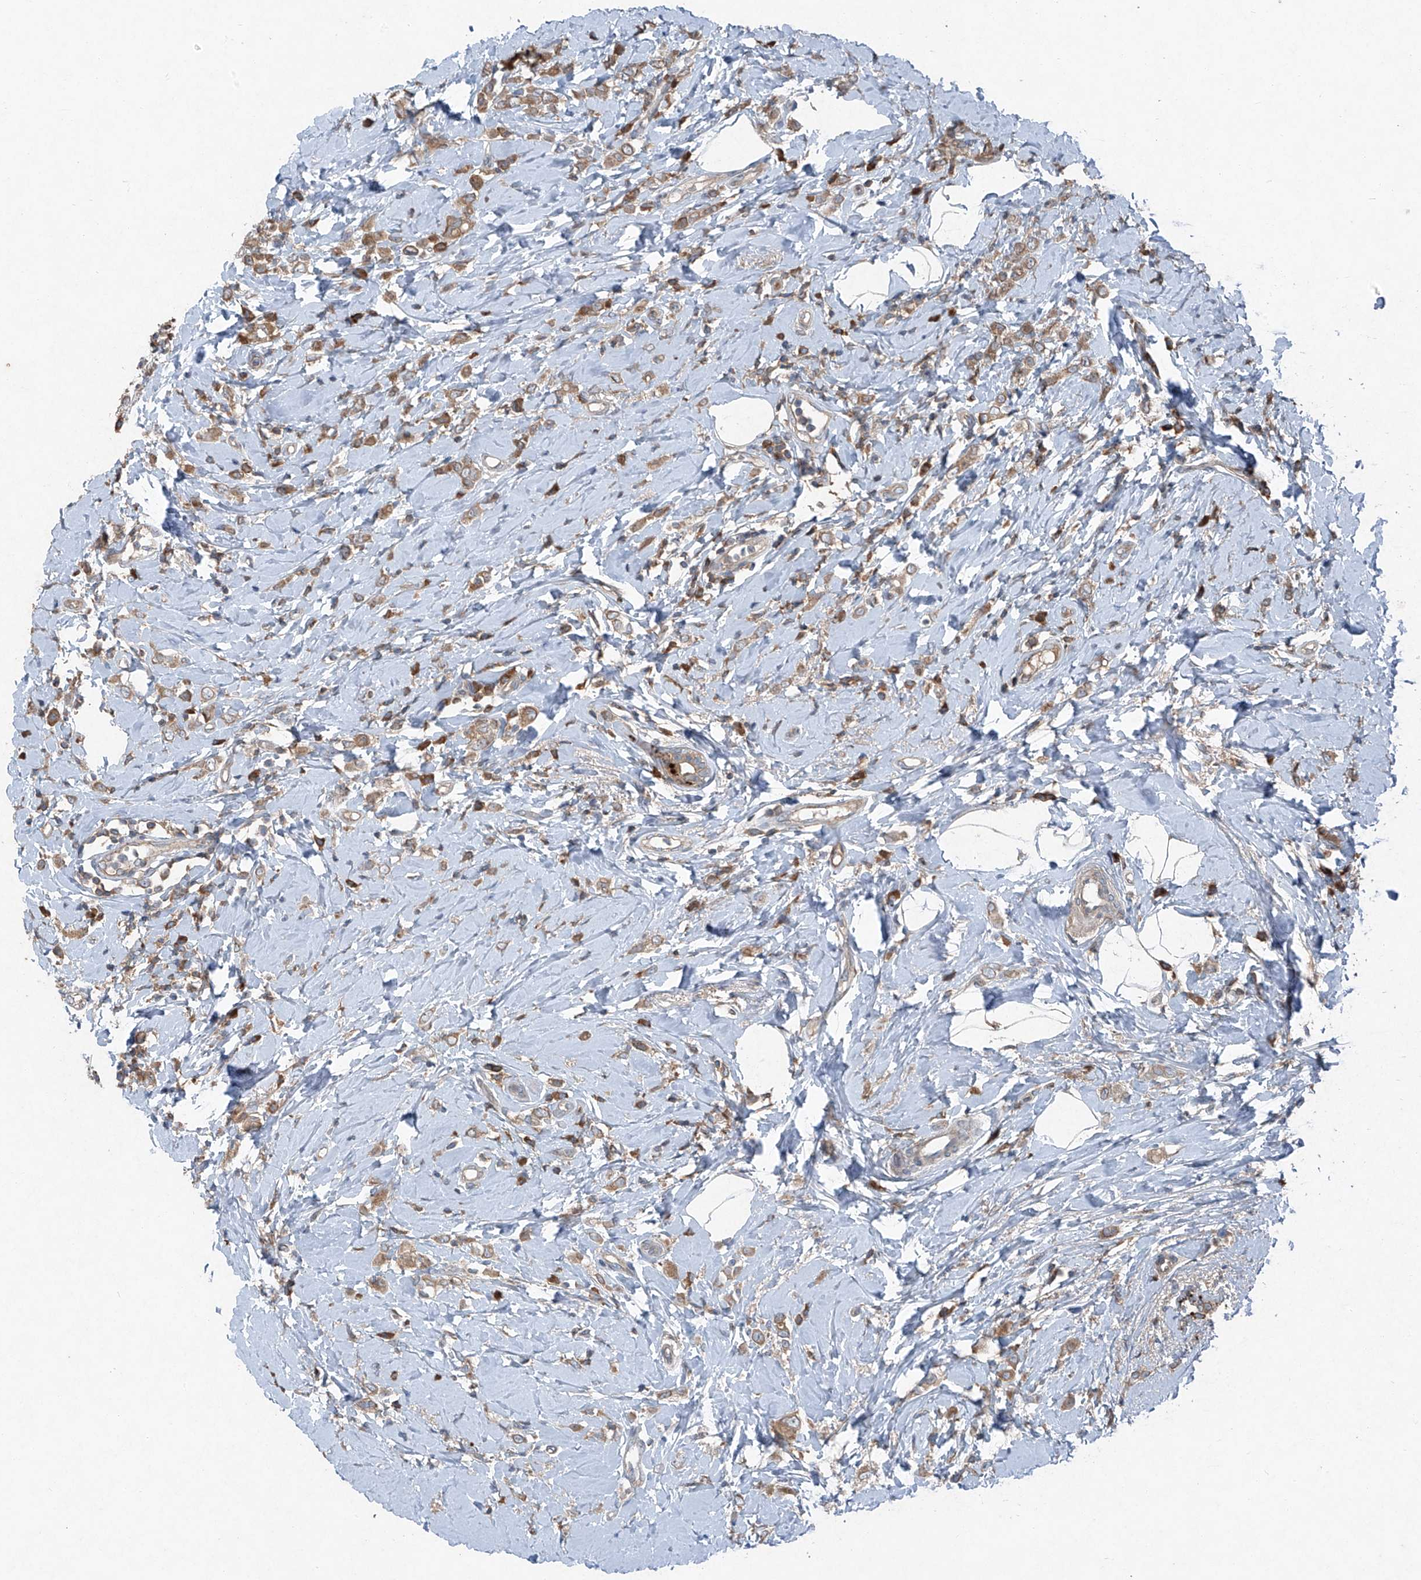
{"staining": {"intensity": "moderate", "quantity": ">75%", "location": "cytoplasmic/membranous"}, "tissue": "breast cancer", "cell_type": "Tumor cells", "image_type": "cancer", "snomed": [{"axis": "morphology", "description": "Lobular carcinoma"}, {"axis": "topography", "description": "Breast"}], "caption": "Protein expression analysis of breast cancer (lobular carcinoma) demonstrates moderate cytoplasmic/membranous positivity in approximately >75% of tumor cells. (DAB IHC with brightfield microscopy, high magnification).", "gene": "FOXRED2", "patient": {"sex": "female", "age": 47}}